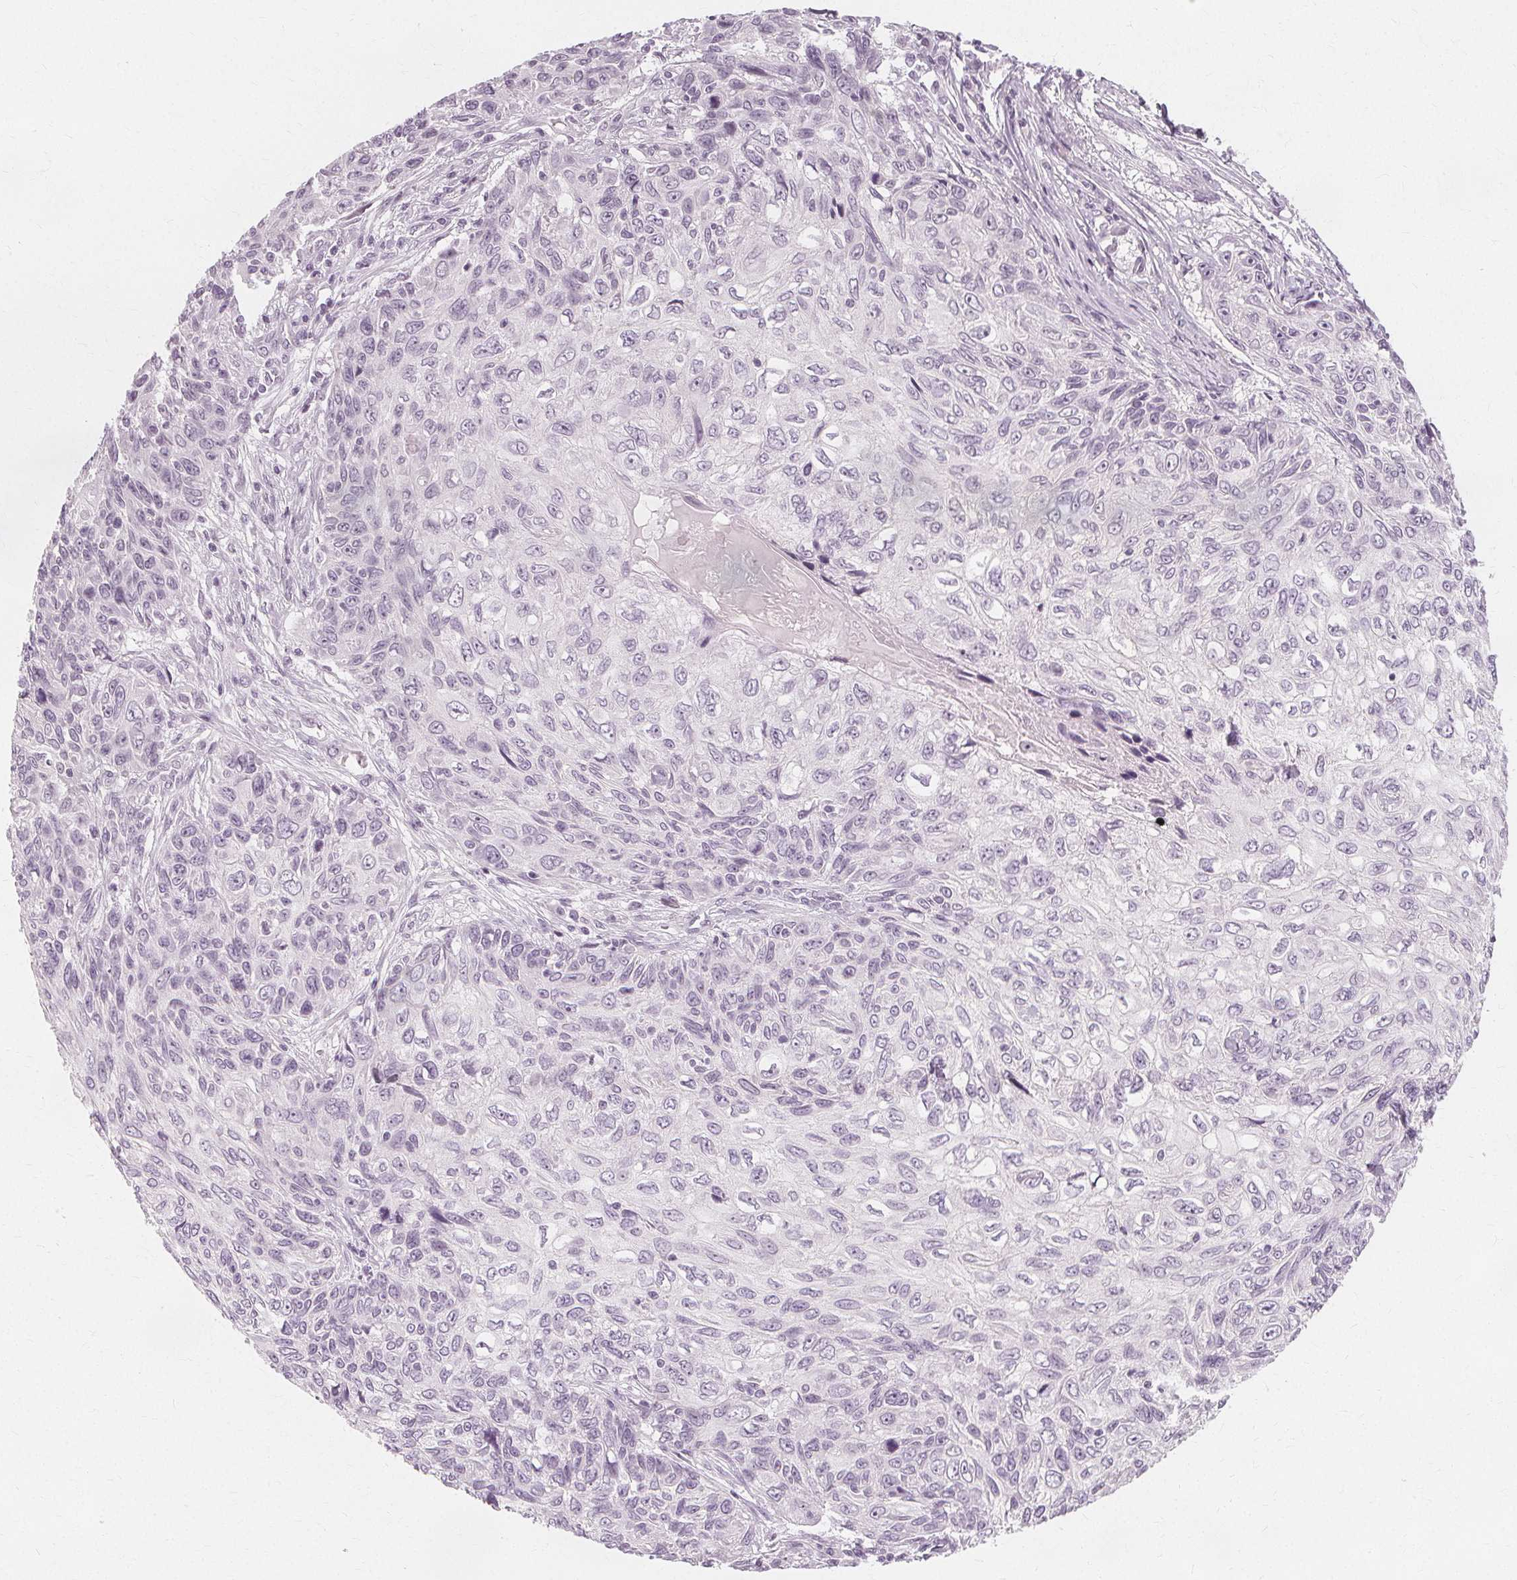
{"staining": {"intensity": "negative", "quantity": "none", "location": "none"}, "tissue": "skin cancer", "cell_type": "Tumor cells", "image_type": "cancer", "snomed": [{"axis": "morphology", "description": "Squamous cell carcinoma, NOS"}, {"axis": "topography", "description": "Skin"}], "caption": "Immunohistochemistry image of squamous cell carcinoma (skin) stained for a protein (brown), which displays no staining in tumor cells.", "gene": "NXPE1", "patient": {"sex": "male", "age": 92}}